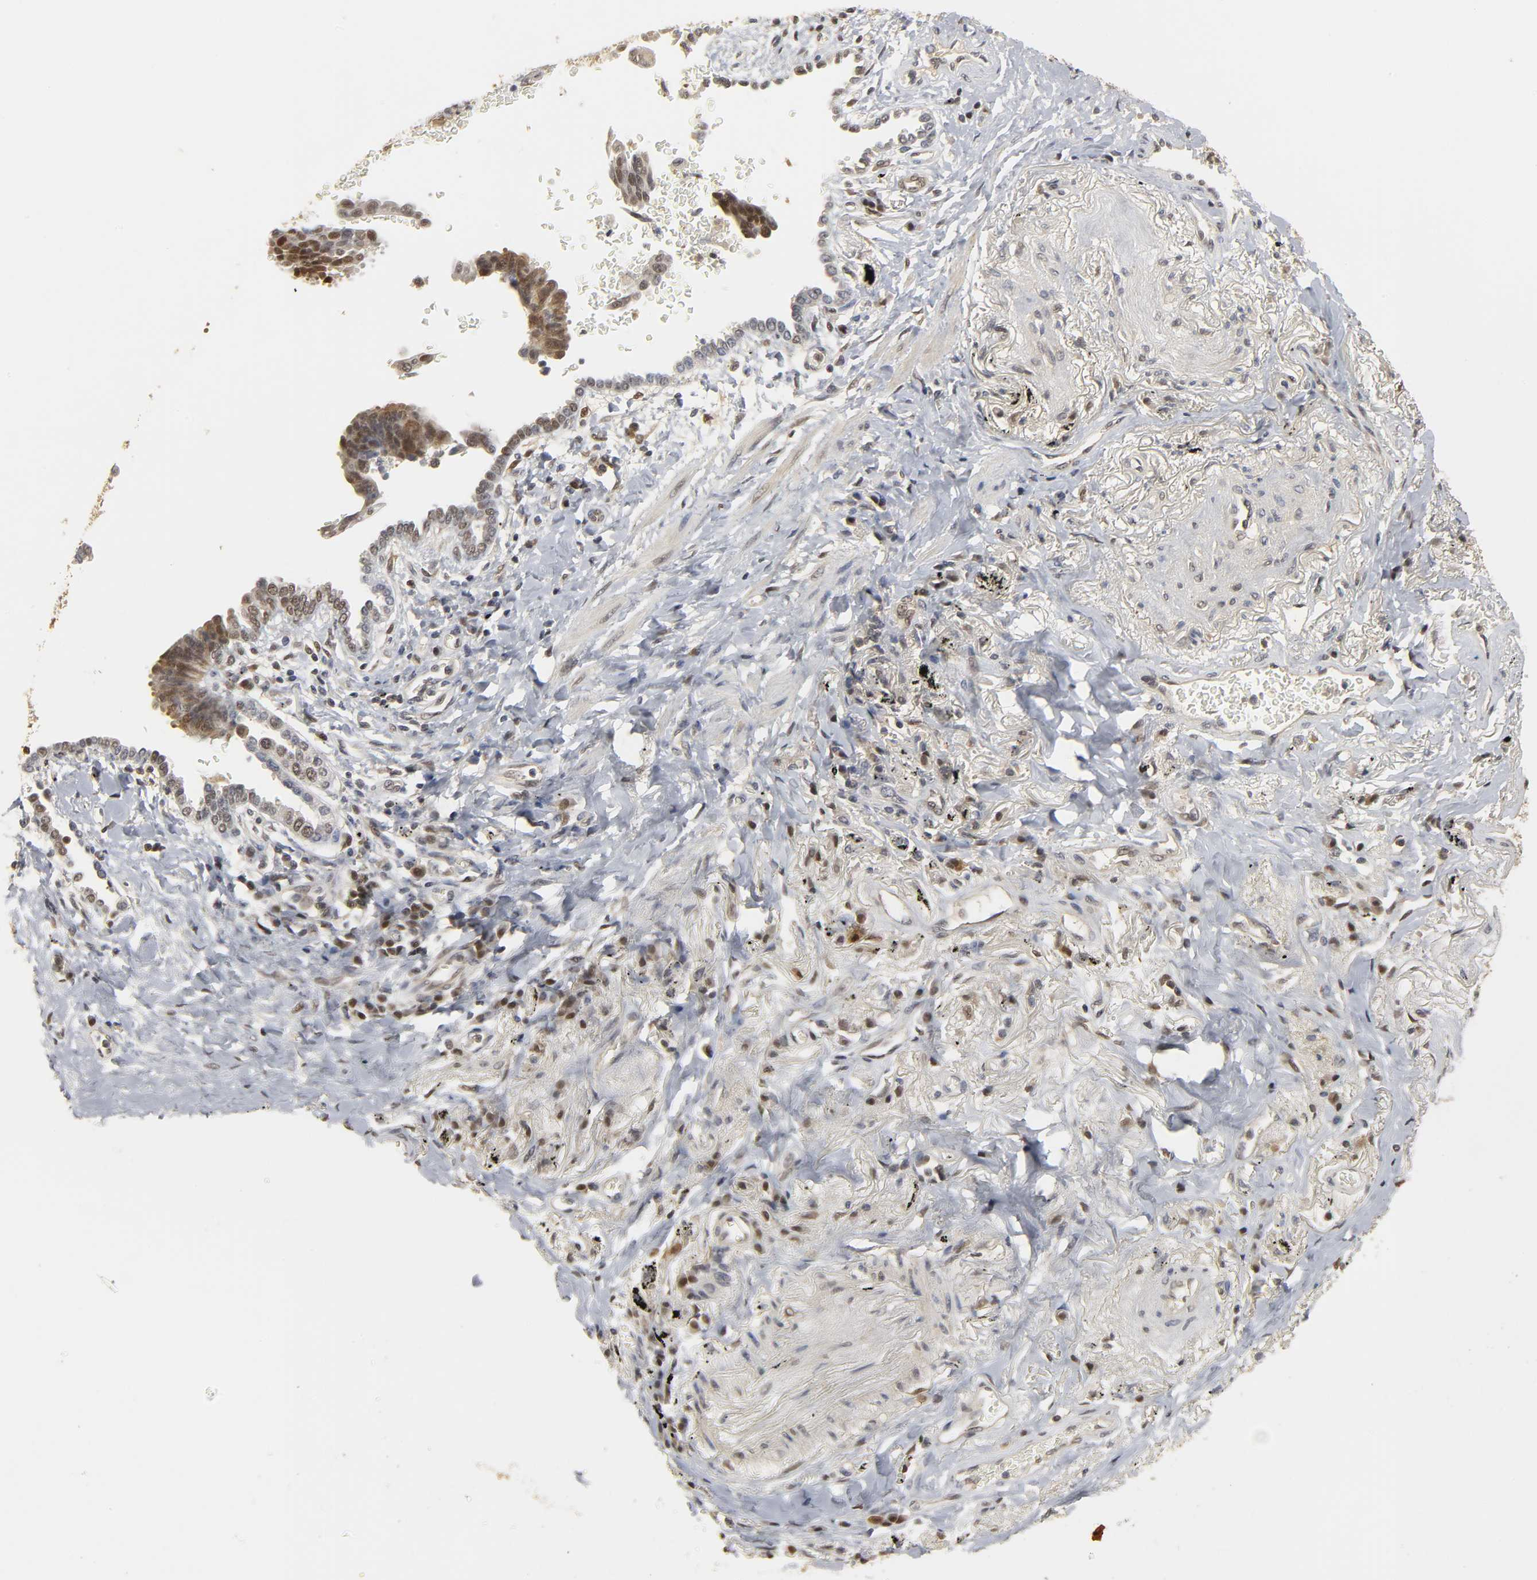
{"staining": {"intensity": "moderate", "quantity": ">75%", "location": "cytoplasmic/membranous,nuclear"}, "tissue": "lung cancer", "cell_type": "Tumor cells", "image_type": "cancer", "snomed": [{"axis": "morphology", "description": "Adenocarcinoma, NOS"}, {"axis": "topography", "description": "Lung"}], "caption": "High-magnification brightfield microscopy of lung cancer (adenocarcinoma) stained with DAB (3,3'-diaminobenzidine) (brown) and counterstained with hematoxylin (blue). tumor cells exhibit moderate cytoplasmic/membranous and nuclear staining is identified in about>75% of cells.", "gene": "PARK7", "patient": {"sex": "female", "age": 64}}